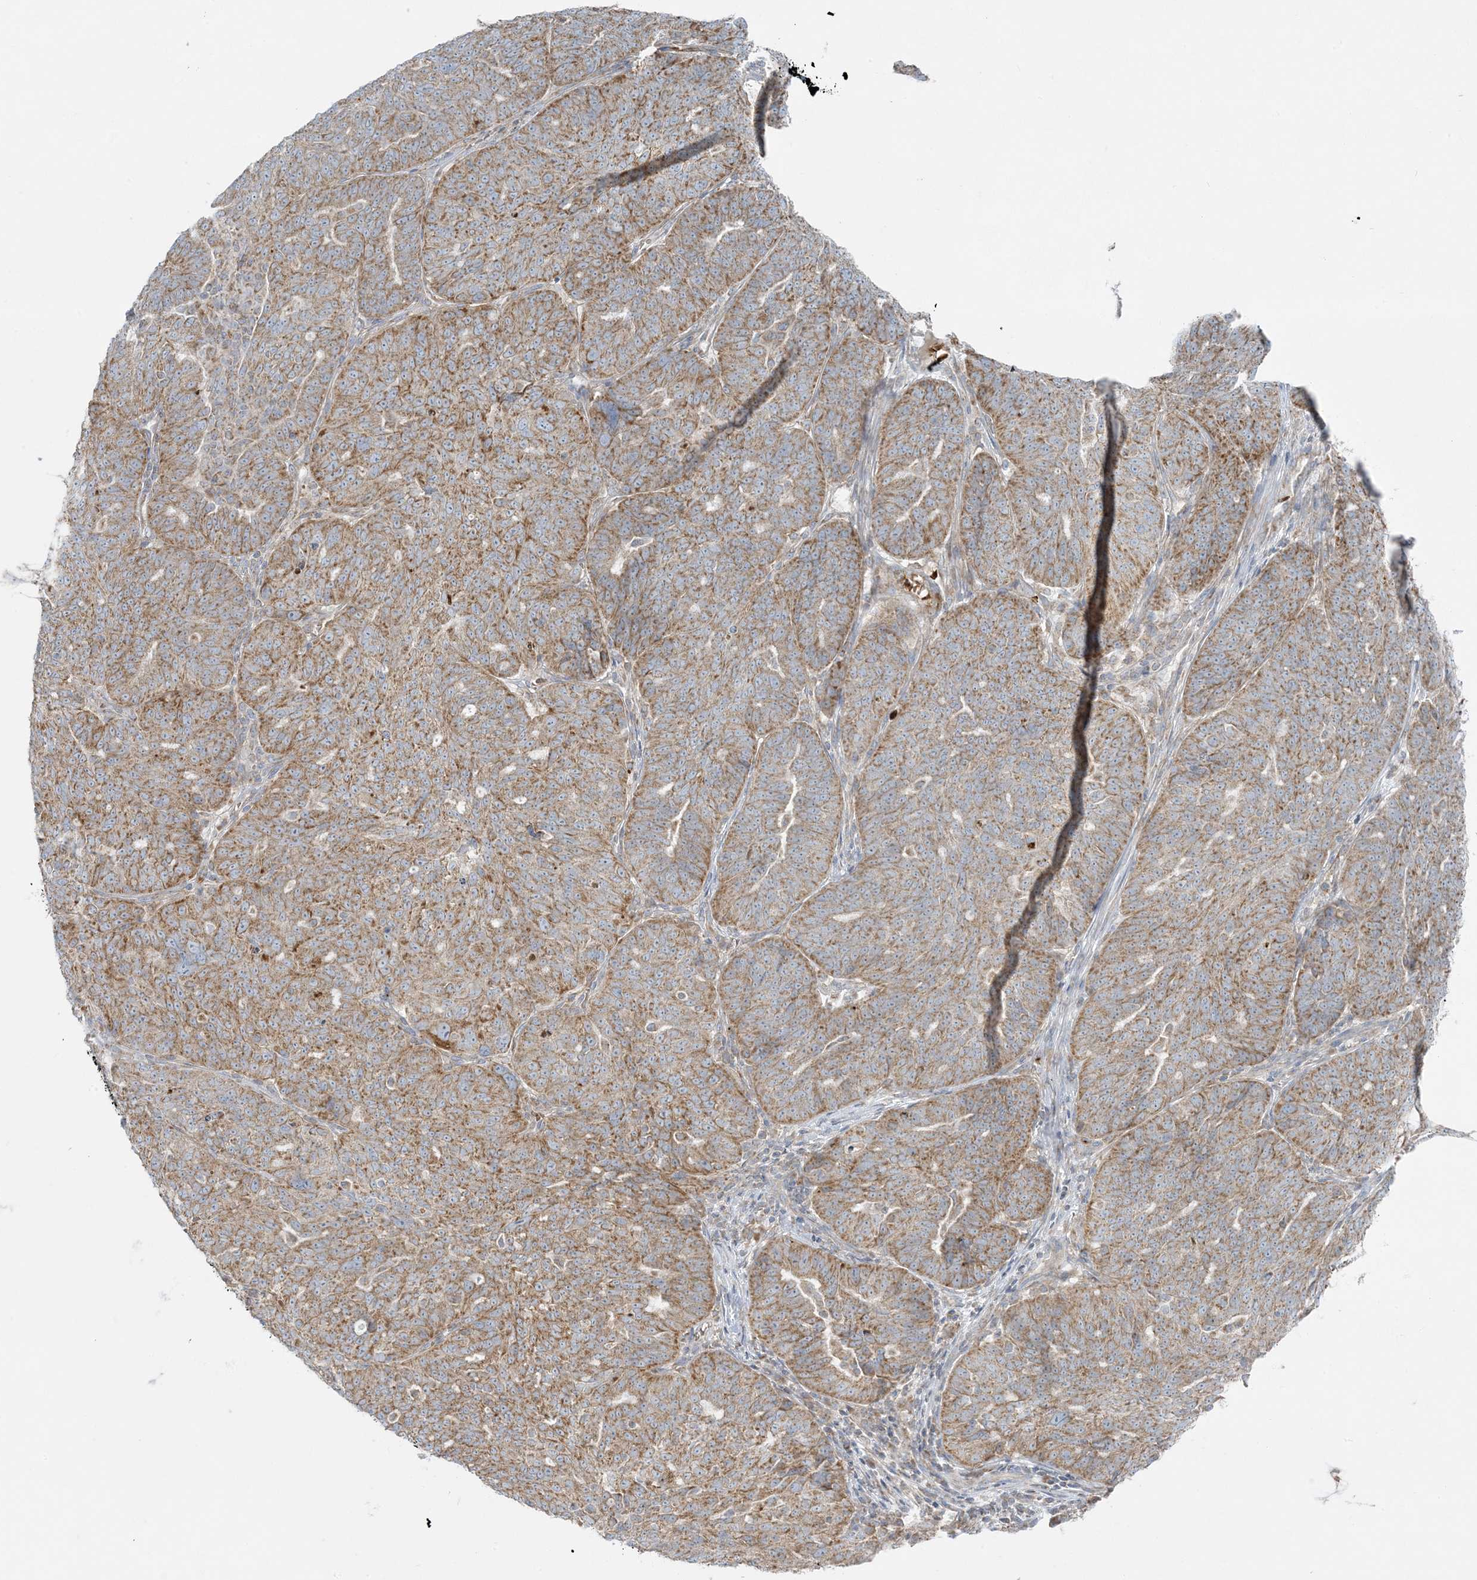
{"staining": {"intensity": "moderate", "quantity": ">75%", "location": "cytoplasmic/membranous"}, "tissue": "ovarian cancer", "cell_type": "Tumor cells", "image_type": "cancer", "snomed": [{"axis": "morphology", "description": "Cystadenocarcinoma, serous, NOS"}, {"axis": "topography", "description": "Ovary"}], "caption": "Tumor cells demonstrate moderate cytoplasmic/membranous expression in about >75% of cells in serous cystadenocarcinoma (ovarian).", "gene": "PIK3R4", "patient": {"sex": "female", "age": 59}}